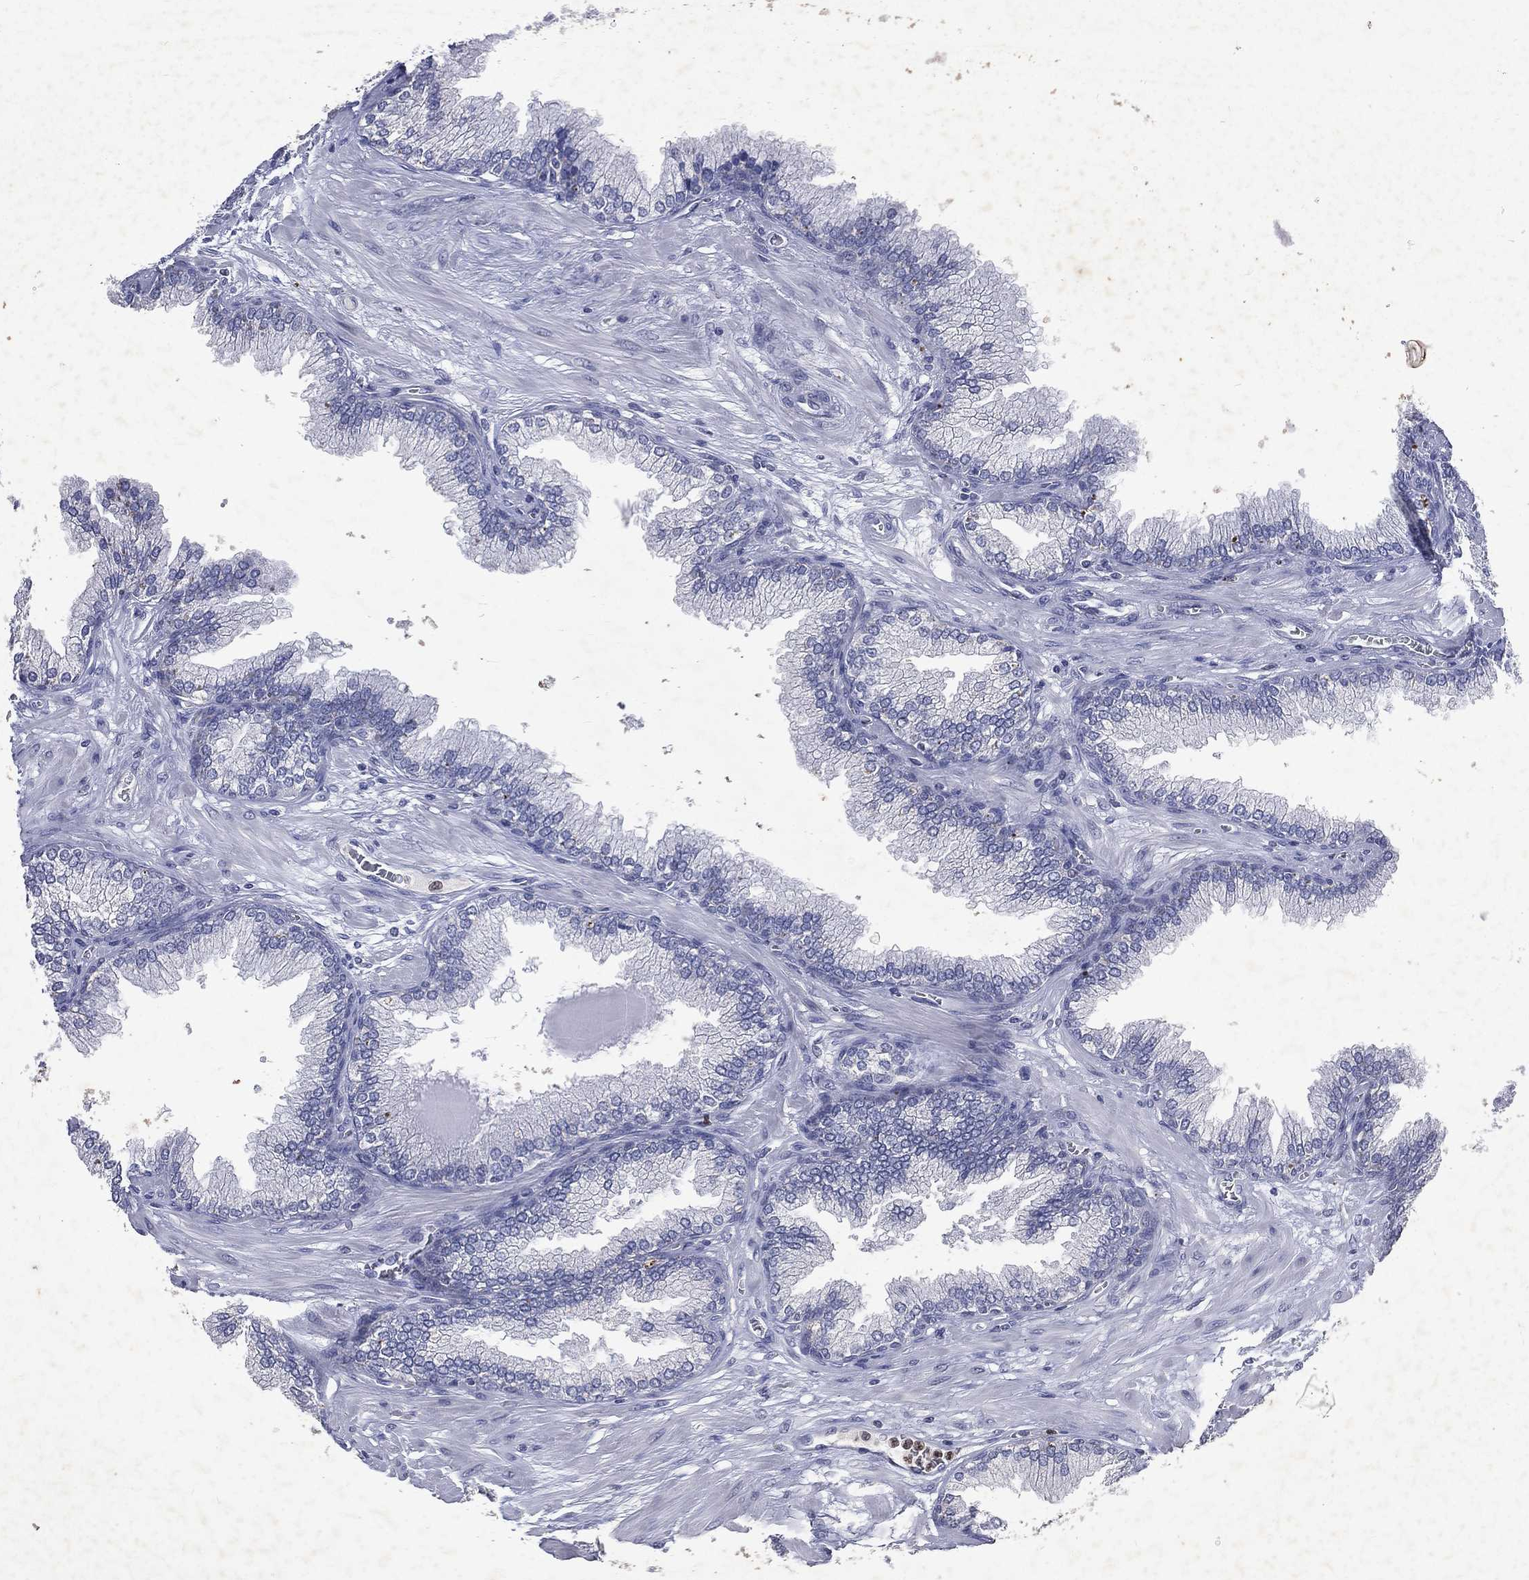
{"staining": {"intensity": "negative", "quantity": "none", "location": "none"}, "tissue": "prostate cancer", "cell_type": "Tumor cells", "image_type": "cancer", "snomed": [{"axis": "morphology", "description": "Adenocarcinoma, Low grade"}, {"axis": "topography", "description": "Prostate"}], "caption": "Tumor cells are negative for brown protein staining in prostate cancer. The staining is performed using DAB brown chromogen with nuclei counter-stained in using hematoxylin.", "gene": "SLC34A2", "patient": {"sex": "male", "age": 69}}